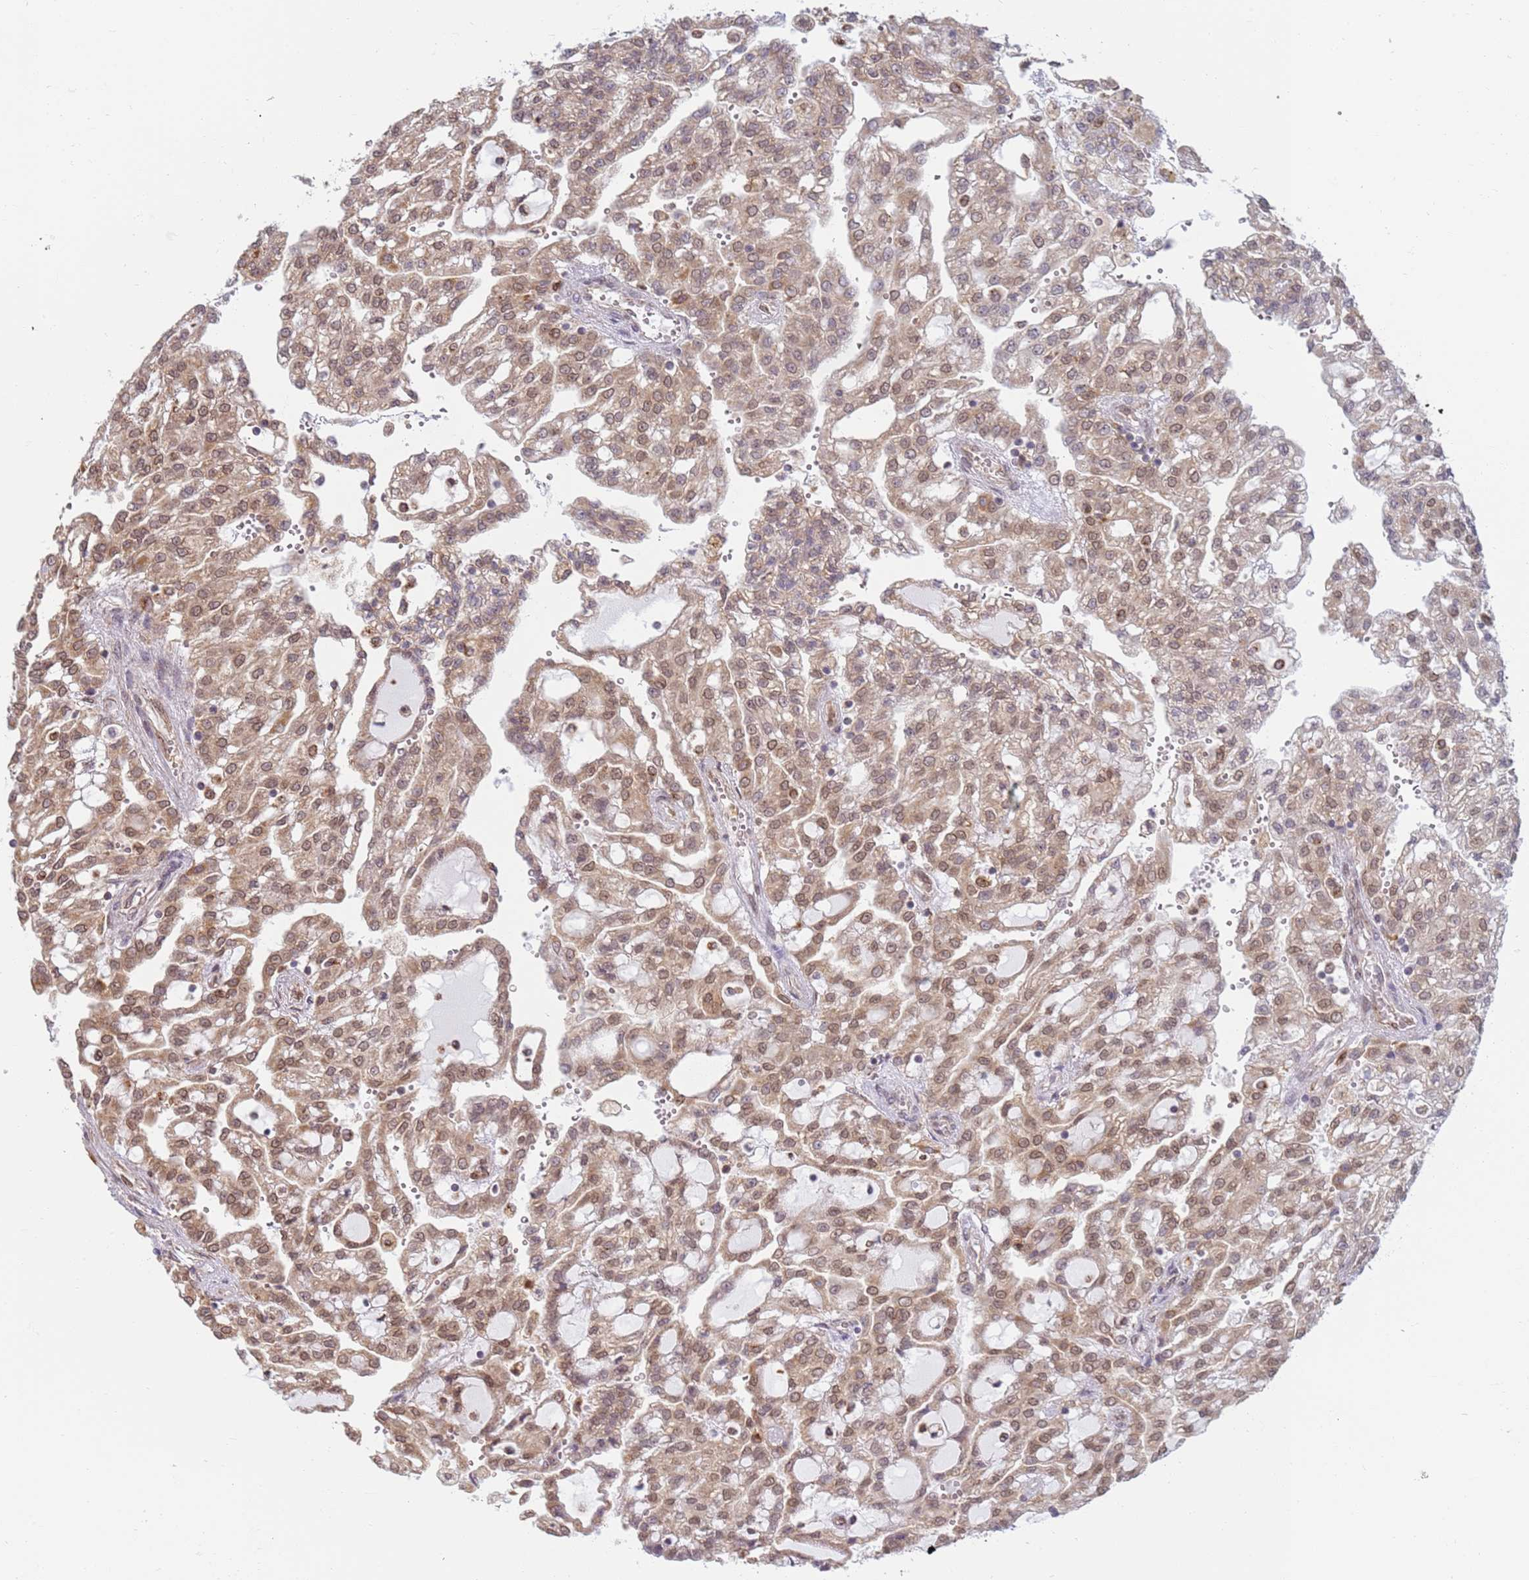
{"staining": {"intensity": "moderate", "quantity": ">75%", "location": "cytoplasmic/membranous,nuclear"}, "tissue": "renal cancer", "cell_type": "Tumor cells", "image_type": "cancer", "snomed": [{"axis": "morphology", "description": "Adenocarcinoma, NOS"}, {"axis": "topography", "description": "Kidney"}], "caption": "Immunohistochemical staining of human renal adenocarcinoma demonstrates medium levels of moderate cytoplasmic/membranous and nuclear staining in about >75% of tumor cells.", "gene": "CEP170", "patient": {"sex": "male", "age": 63}}